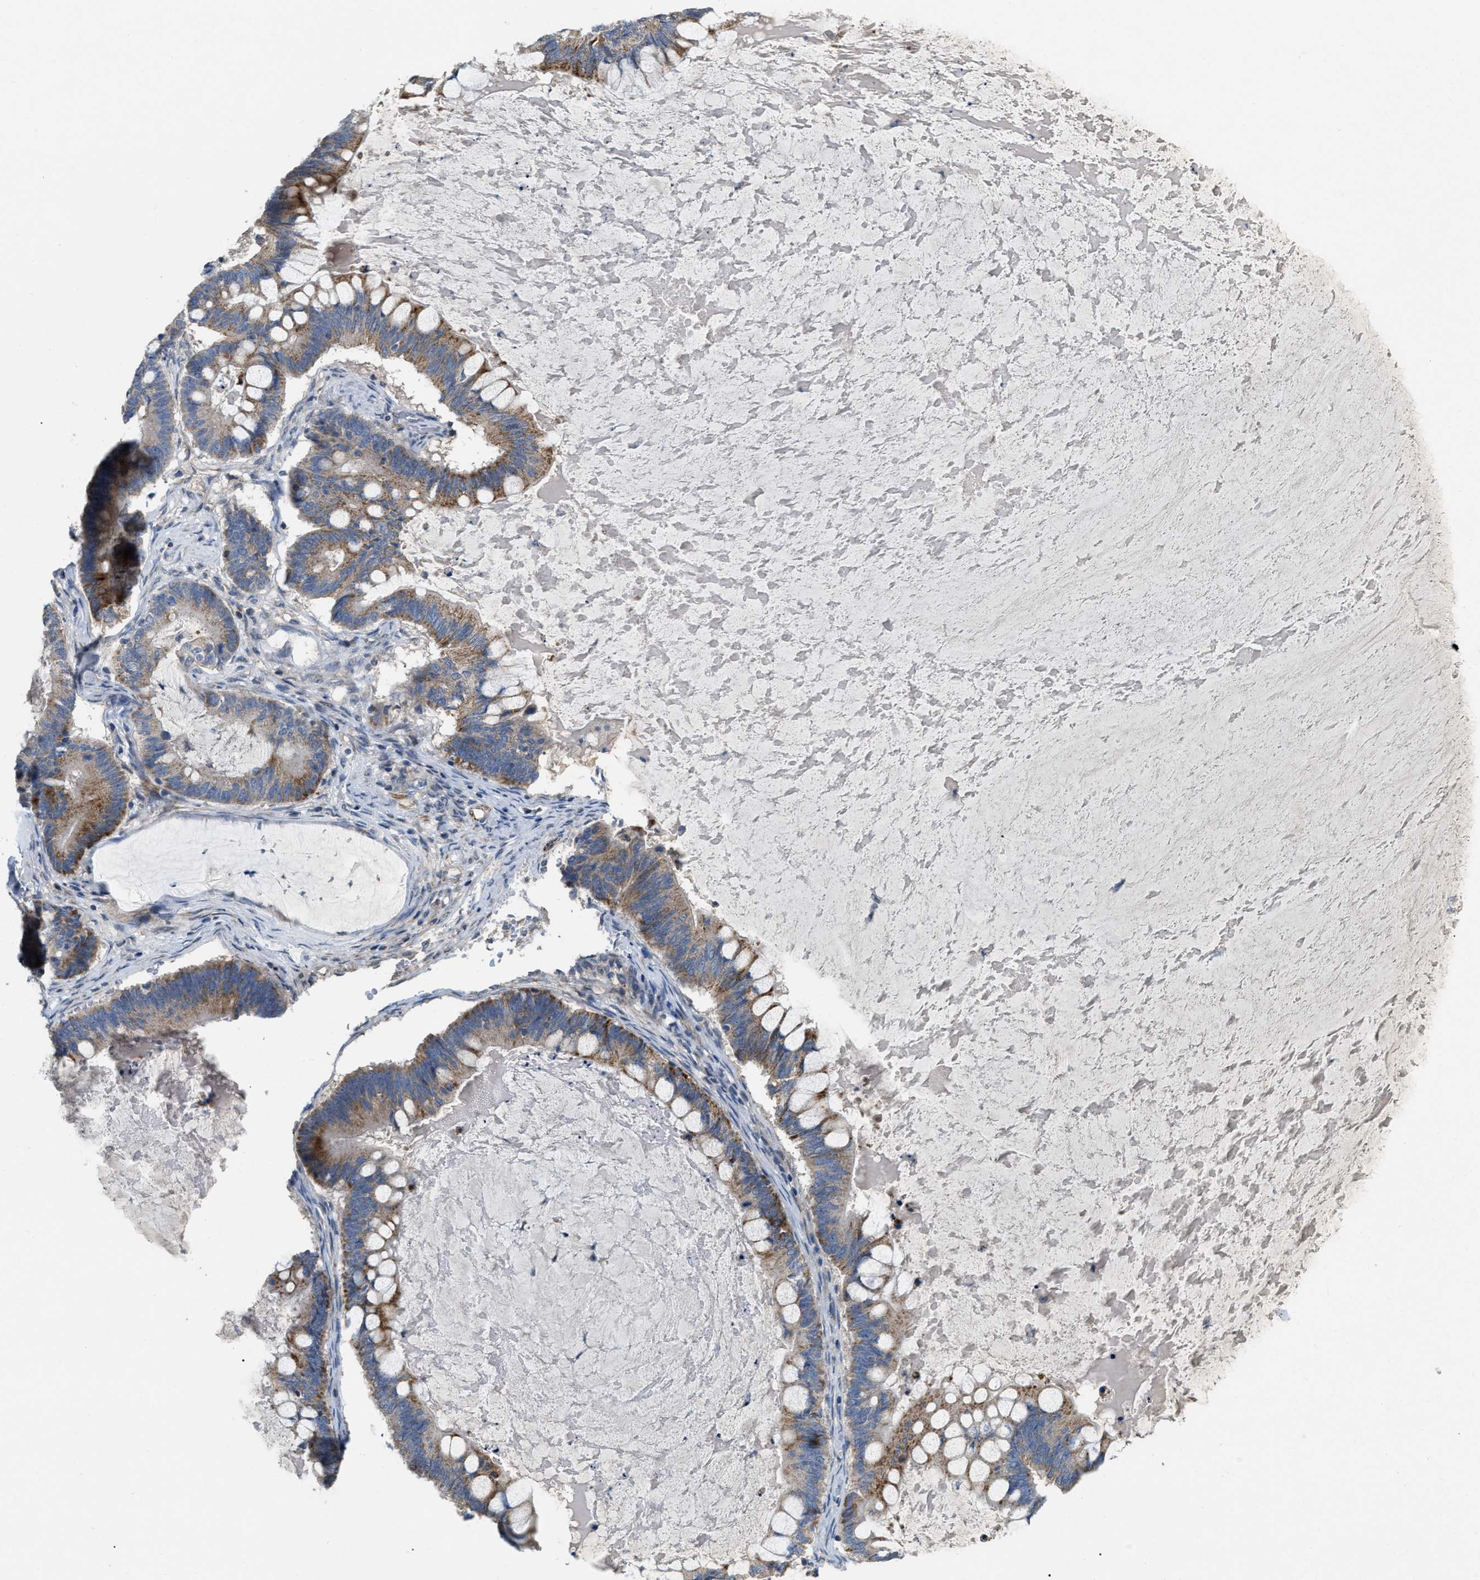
{"staining": {"intensity": "moderate", "quantity": ">75%", "location": "cytoplasmic/membranous"}, "tissue": "ovarian cancer", "cell_type": "Tumor cells", "image_type": "cancer", "snomed": [{"axis": "morphology", "description": "Cystadenocarcinoma, mucinous, NOS"}, {"axis": "topography", "description": "Ovary"}], "caption": "Ovarian cancer stained with IHC shows moderate cytoplasmic/membranous expression in about >75% of tumor cells. (DAB IHC, brown staining for protein, blue staining for nuclei).", "gene": "DHX58", "patient": {"sex": "female", "age": 61}}